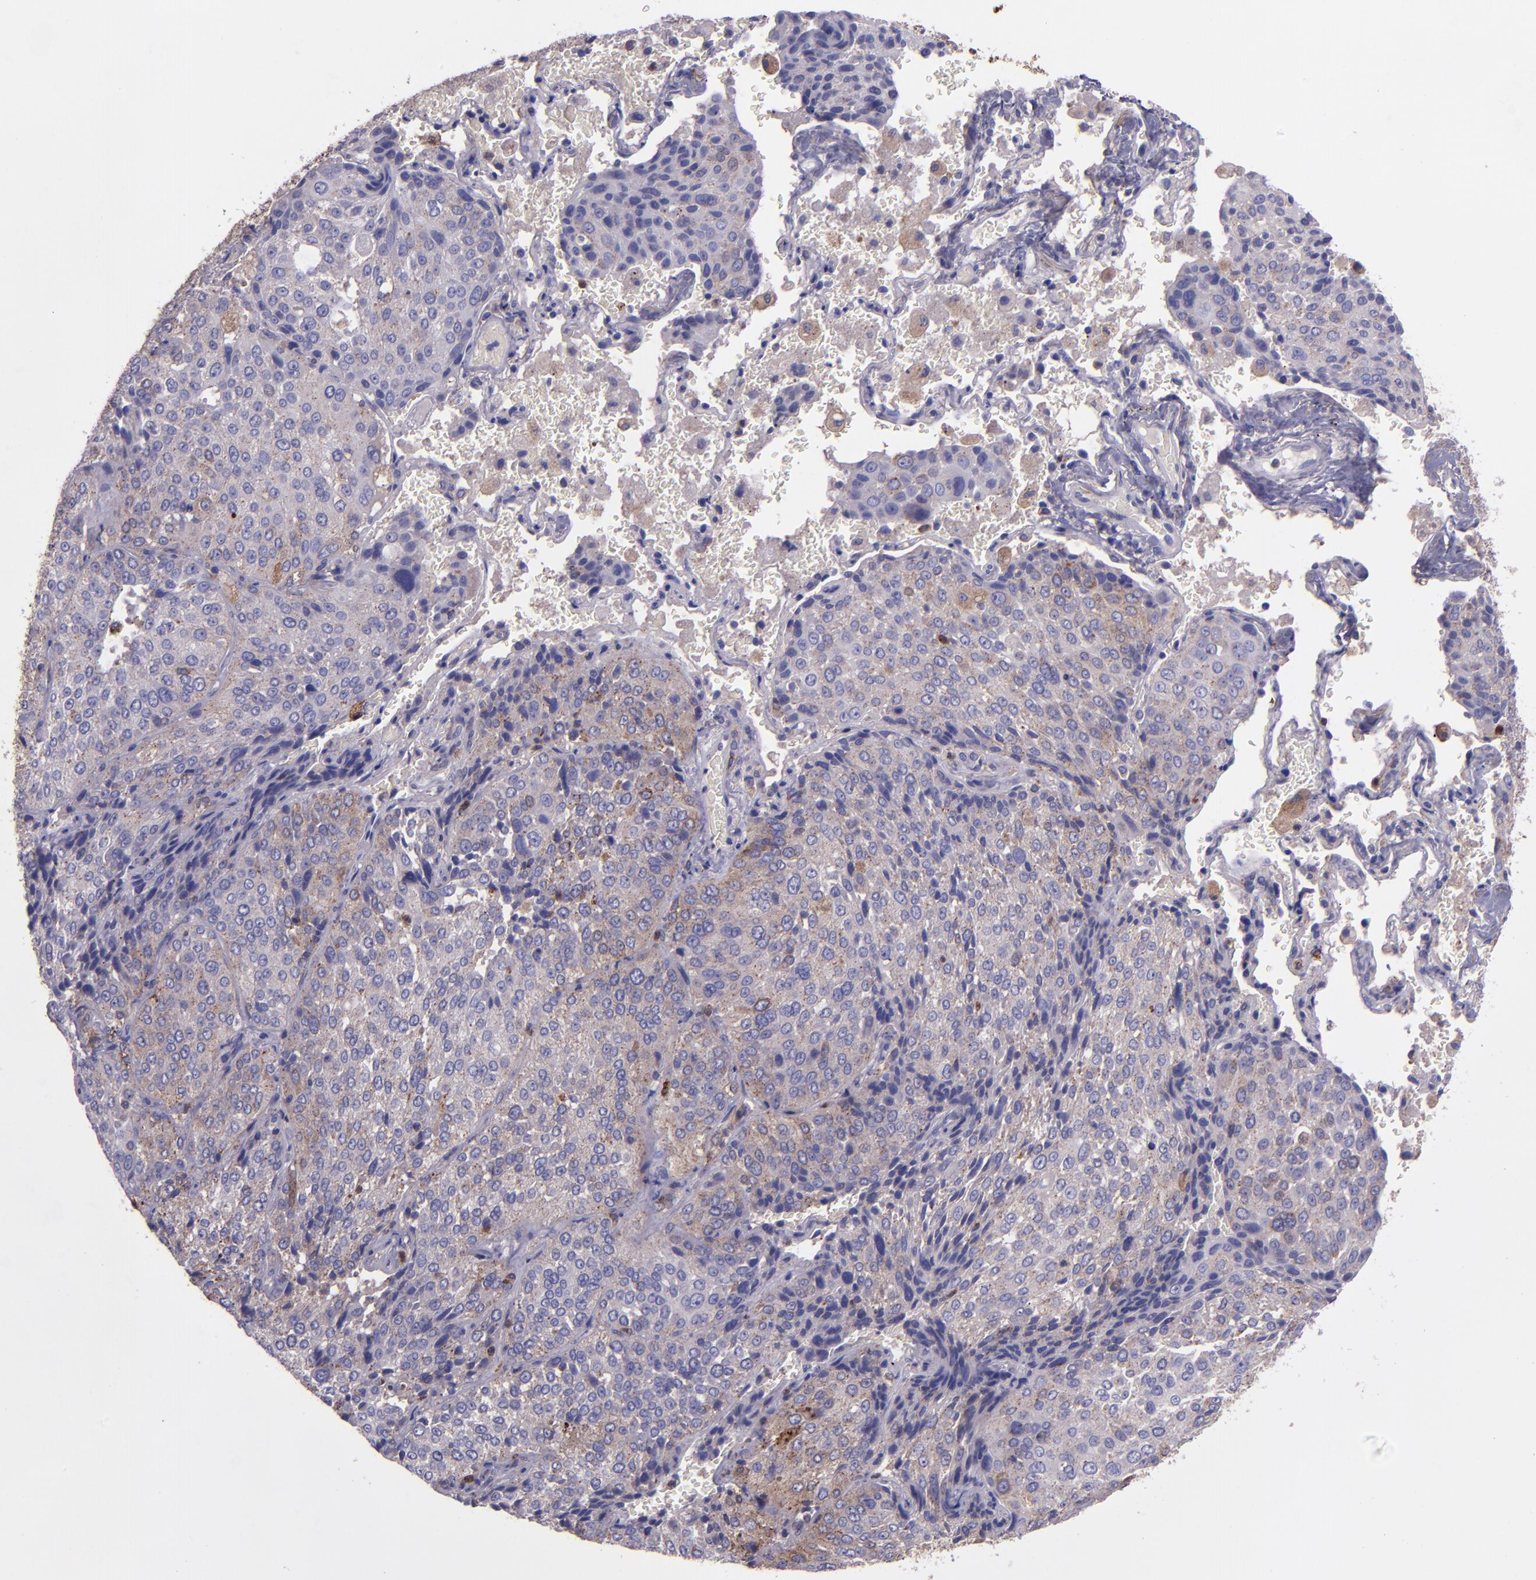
{"staining": {"intensity": "weak", "quantity": ">75%", "location": "cytoplasmic/membranous"}, "tissue": "lung cancer", "cell_type": "Tumor cells", "image_type": "cancer", "snomed": [{"axis": "morphology", "description": "Squamous cell carcinoma, NOS"}, {"axis": "topography", "description": "Lung"}], "caption": "Brown immunohistochemical staining in human lung cancer (squamous cell carcinoma) demonstrates weak cytoplasmic/membranous positivity in approximately >75% of tumor cells.", "gene": "WASHC1", "patient": {"sex": "male", "age": 54}}